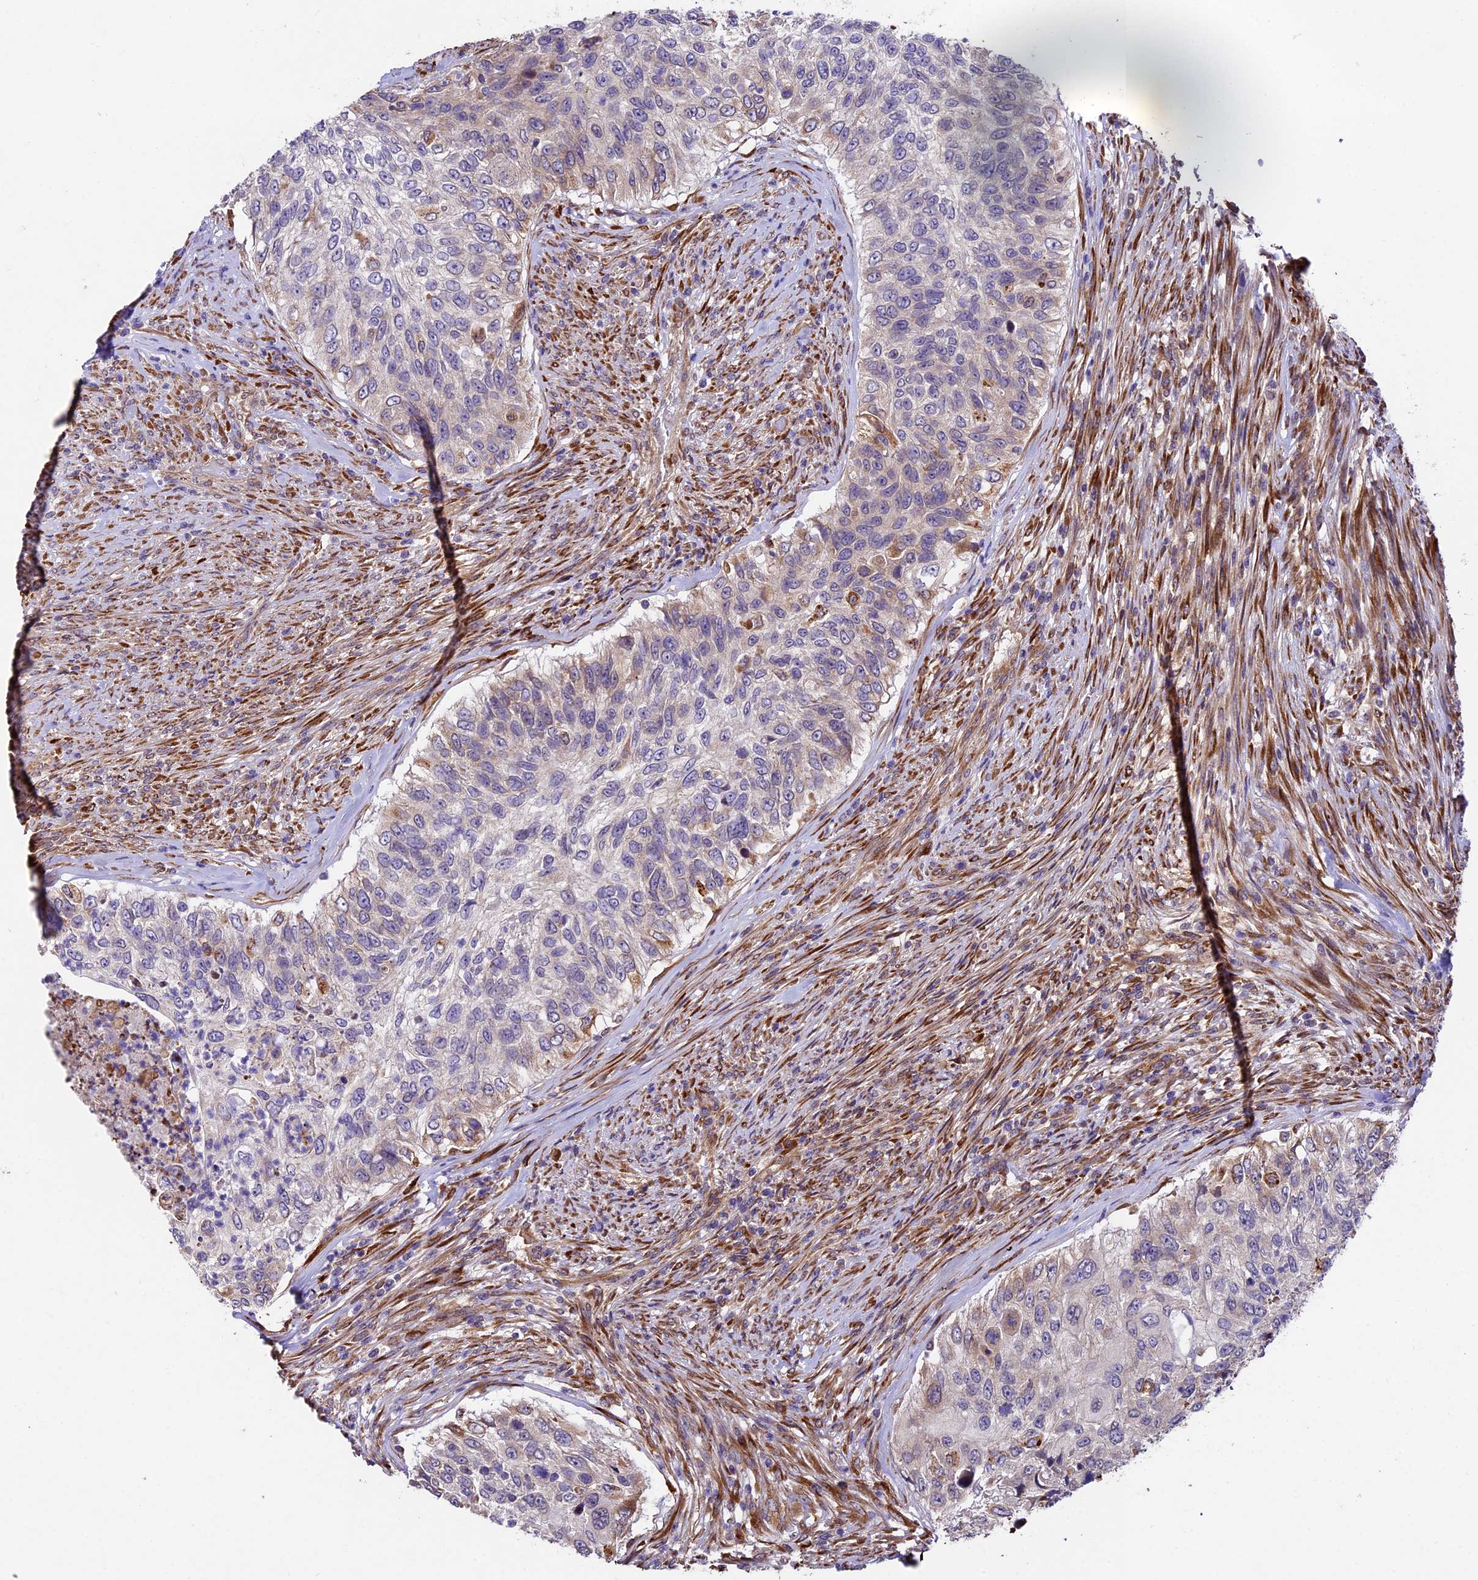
{"staining": {"intensity": "moderate", "quantity": "<25%", "location": "cytoplasmic/membranous"}, "tissue": "urothelial cancer", "cell_type": "Tumor cells", "image_type": "cancer", "snomed": [{"axis": "morphology", "description": "Urothelial carcinoma, High grade"}, {"axis": "topography", "description": "Urinary bladder"}], "caption": "Protein analysis of urothelial cancer tissue displays moderate cytoplasmic/membranous positivity in approximately <25% of tumor cells.", "gene": "LSM7", "patient": {"sex": "female", "age": 60}}